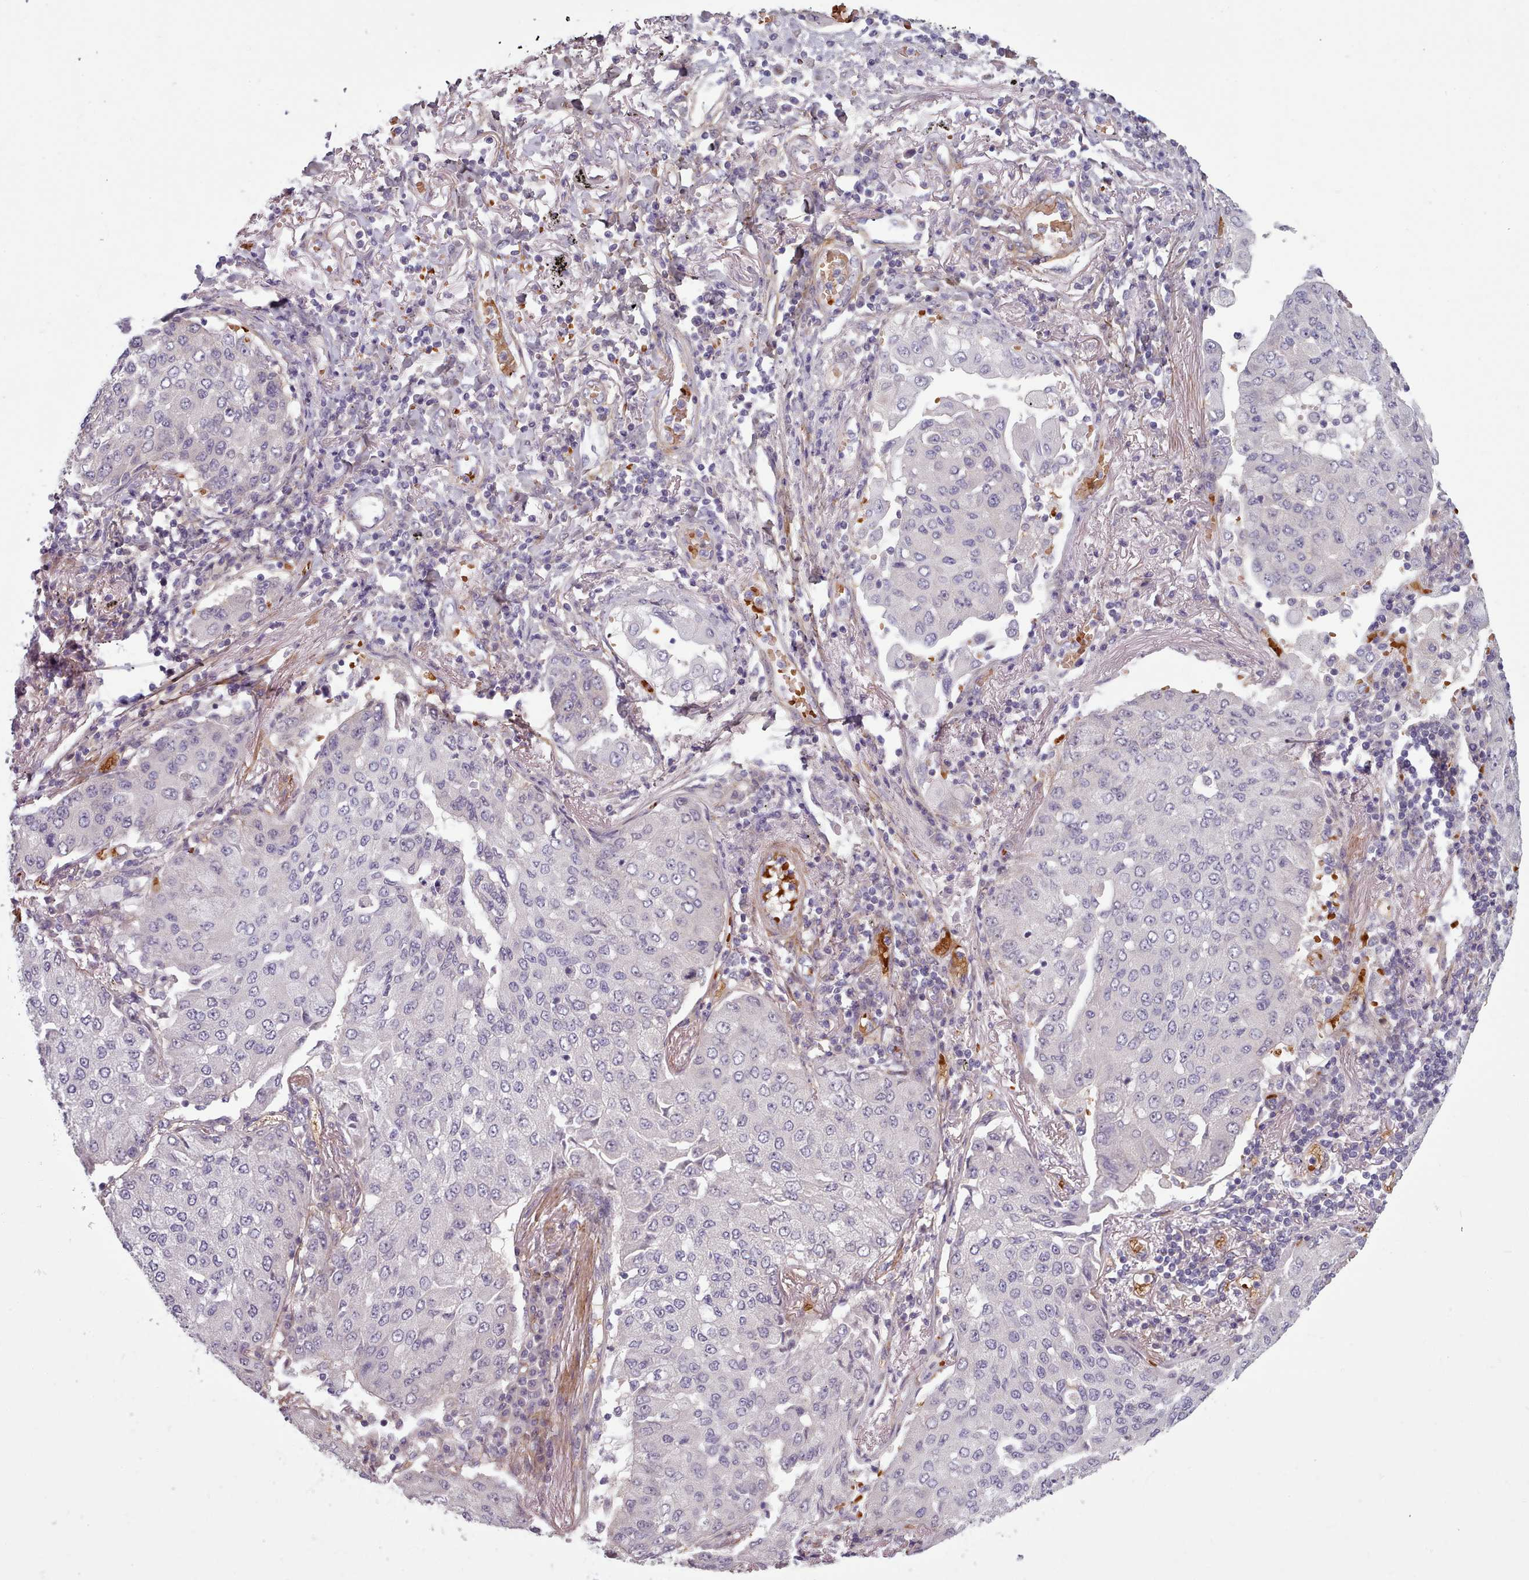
{"staining": {"intensity": "negative", "quantity": "none", "location": "none"}, "tissue": "lung cancer", "cell_type": "Tumor cells", "image_type": "cancer", "snomed": [{"axis": "morphology", "description": "Squamous cell carcinoma, NOS"}, {"axis": "topography", "description": "Lung"}], "caption": "Lung cancer (squamous cell carcinoma) stained for a protein using immunohistochemistry (IHC) reveals no positivity tumor cells.", "gene": "CLNS1A", "patient": {"sex": "male", "age": 74}}